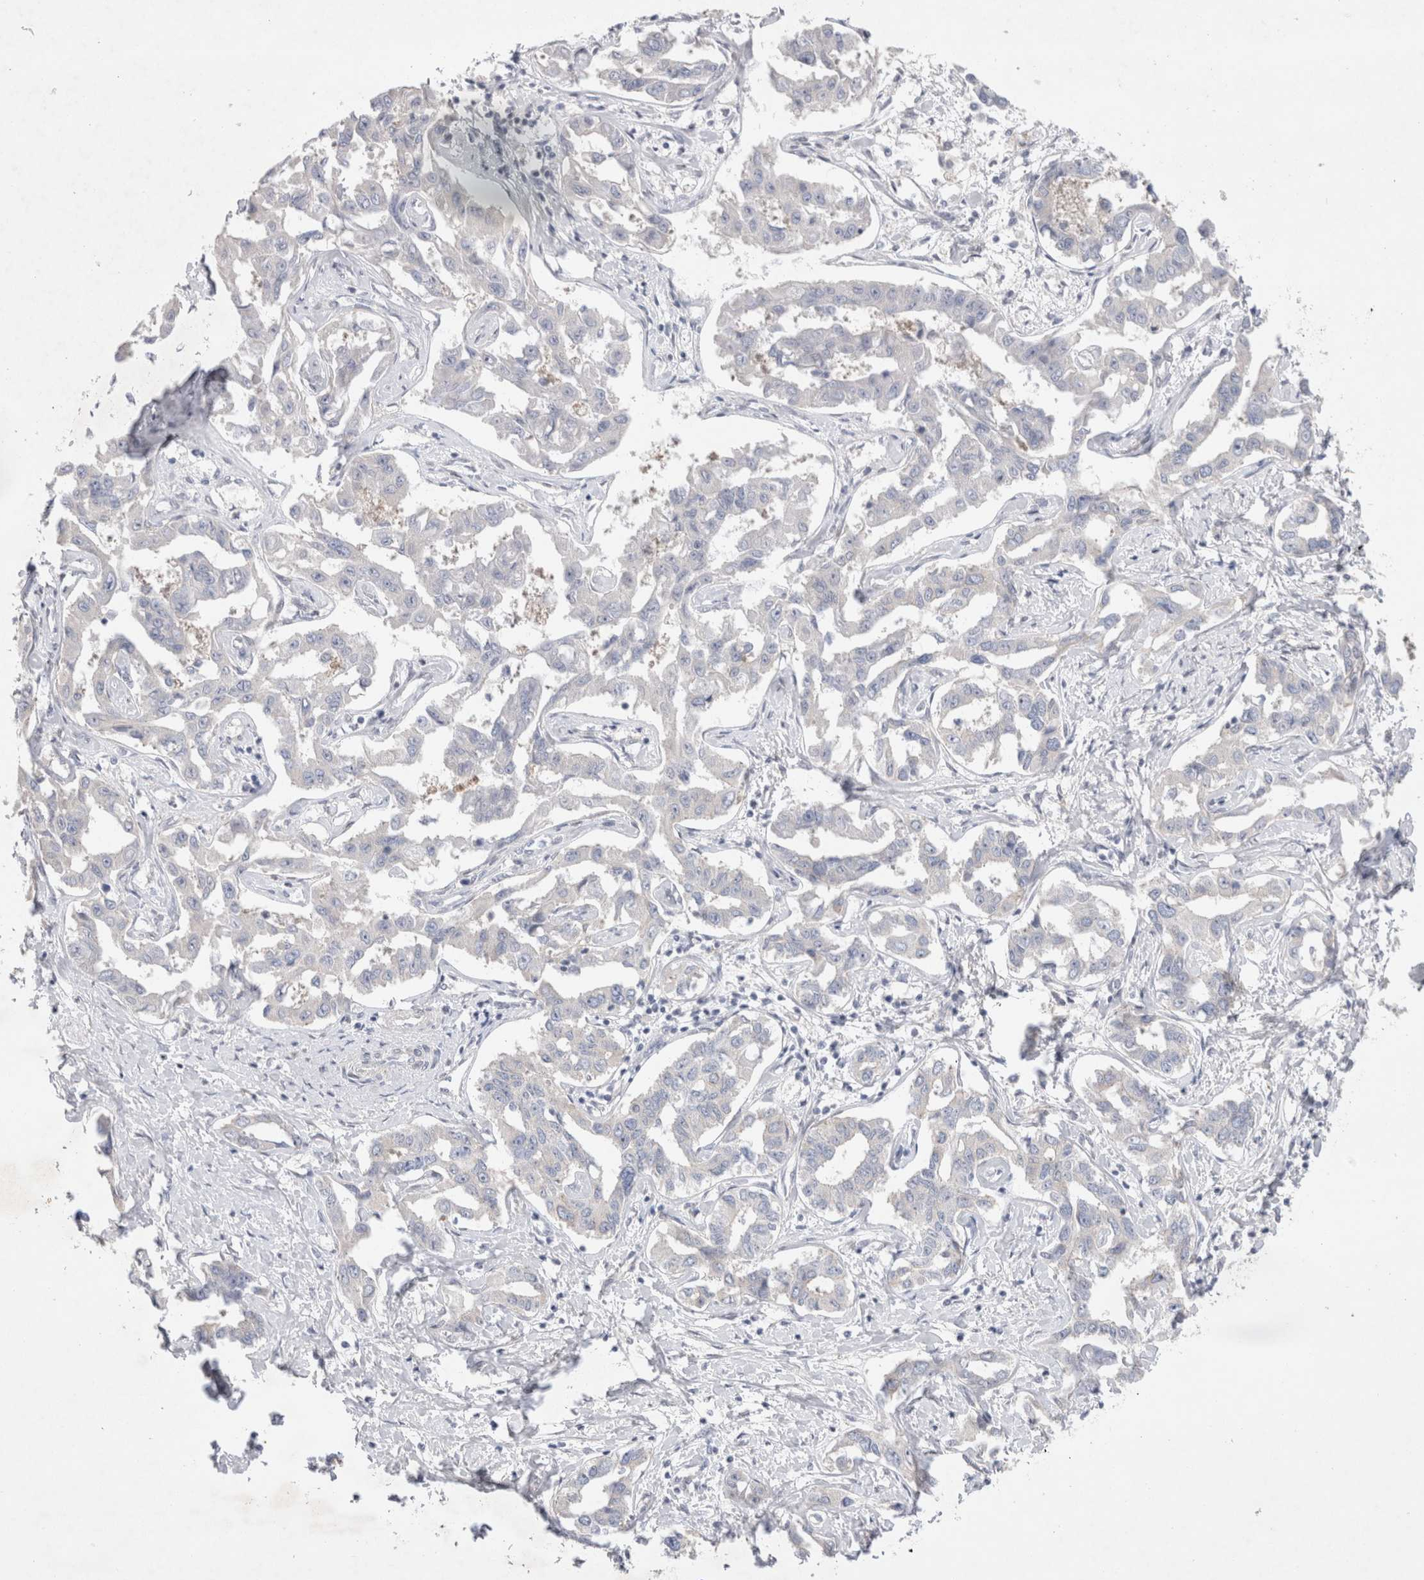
{"staining": {"intensity": "negative", "quantity": "none", "location": "none"}, "tissue": "liver cancer", "cell_type": "Tumor cells", "image_type": "cancer", "snomed": [{"axis": "morphology", "description": "Cholangiocarcinoma"}, {"axis": "topography", "description": "Liver"}], "caption": "This histopathology image is of liver cancer (cholangiocarcinoma) stained with immunohistochemistry to label a protein in brown with the nuclei are counter-stained blue. There is no expression in tumor cells.", "gene": "BICD2", "patient": {"sex": "male", "age": 59}}